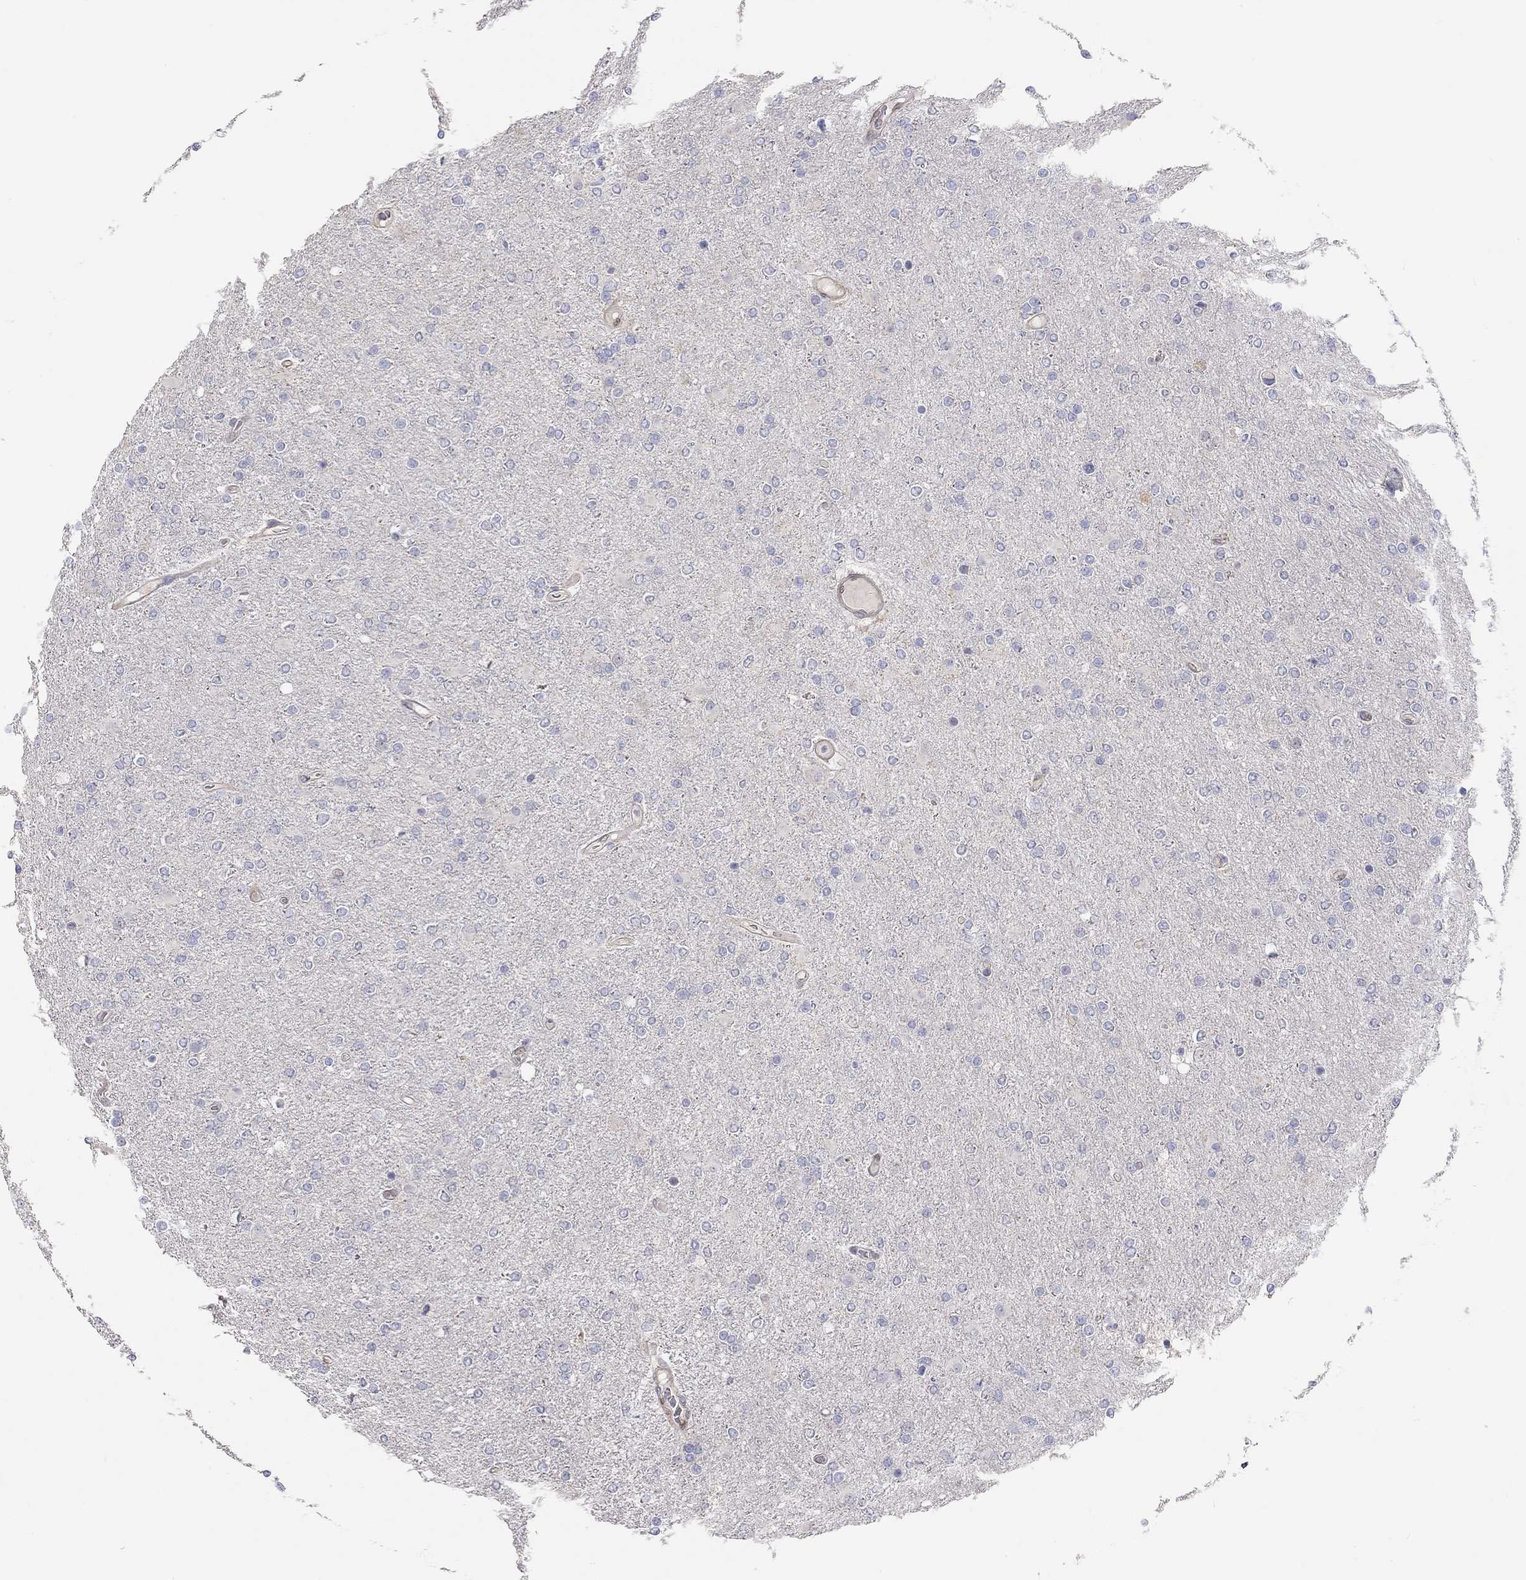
{"staining": {"intensity": "negative", "quantity": "none", "location": "none"}, "tissue": "glioma", "cell_type": "Tumor cells", "image_type": "cancer", "snomed": [{"axis": "morphology", "description": "Glioma, malignant, High grade"}, {"axis": "topography", "description": "Cerebral cortex"}], "caption": "The histopathology image reveals no significant staining in tumor cells of malignant glioma (high-grade). (Brightfield microscopy of DAB immunohistochemistry (IHC) at high magnification).", "gene": "PAPSS2", "patient": {"sex": "male", "age": 70}}